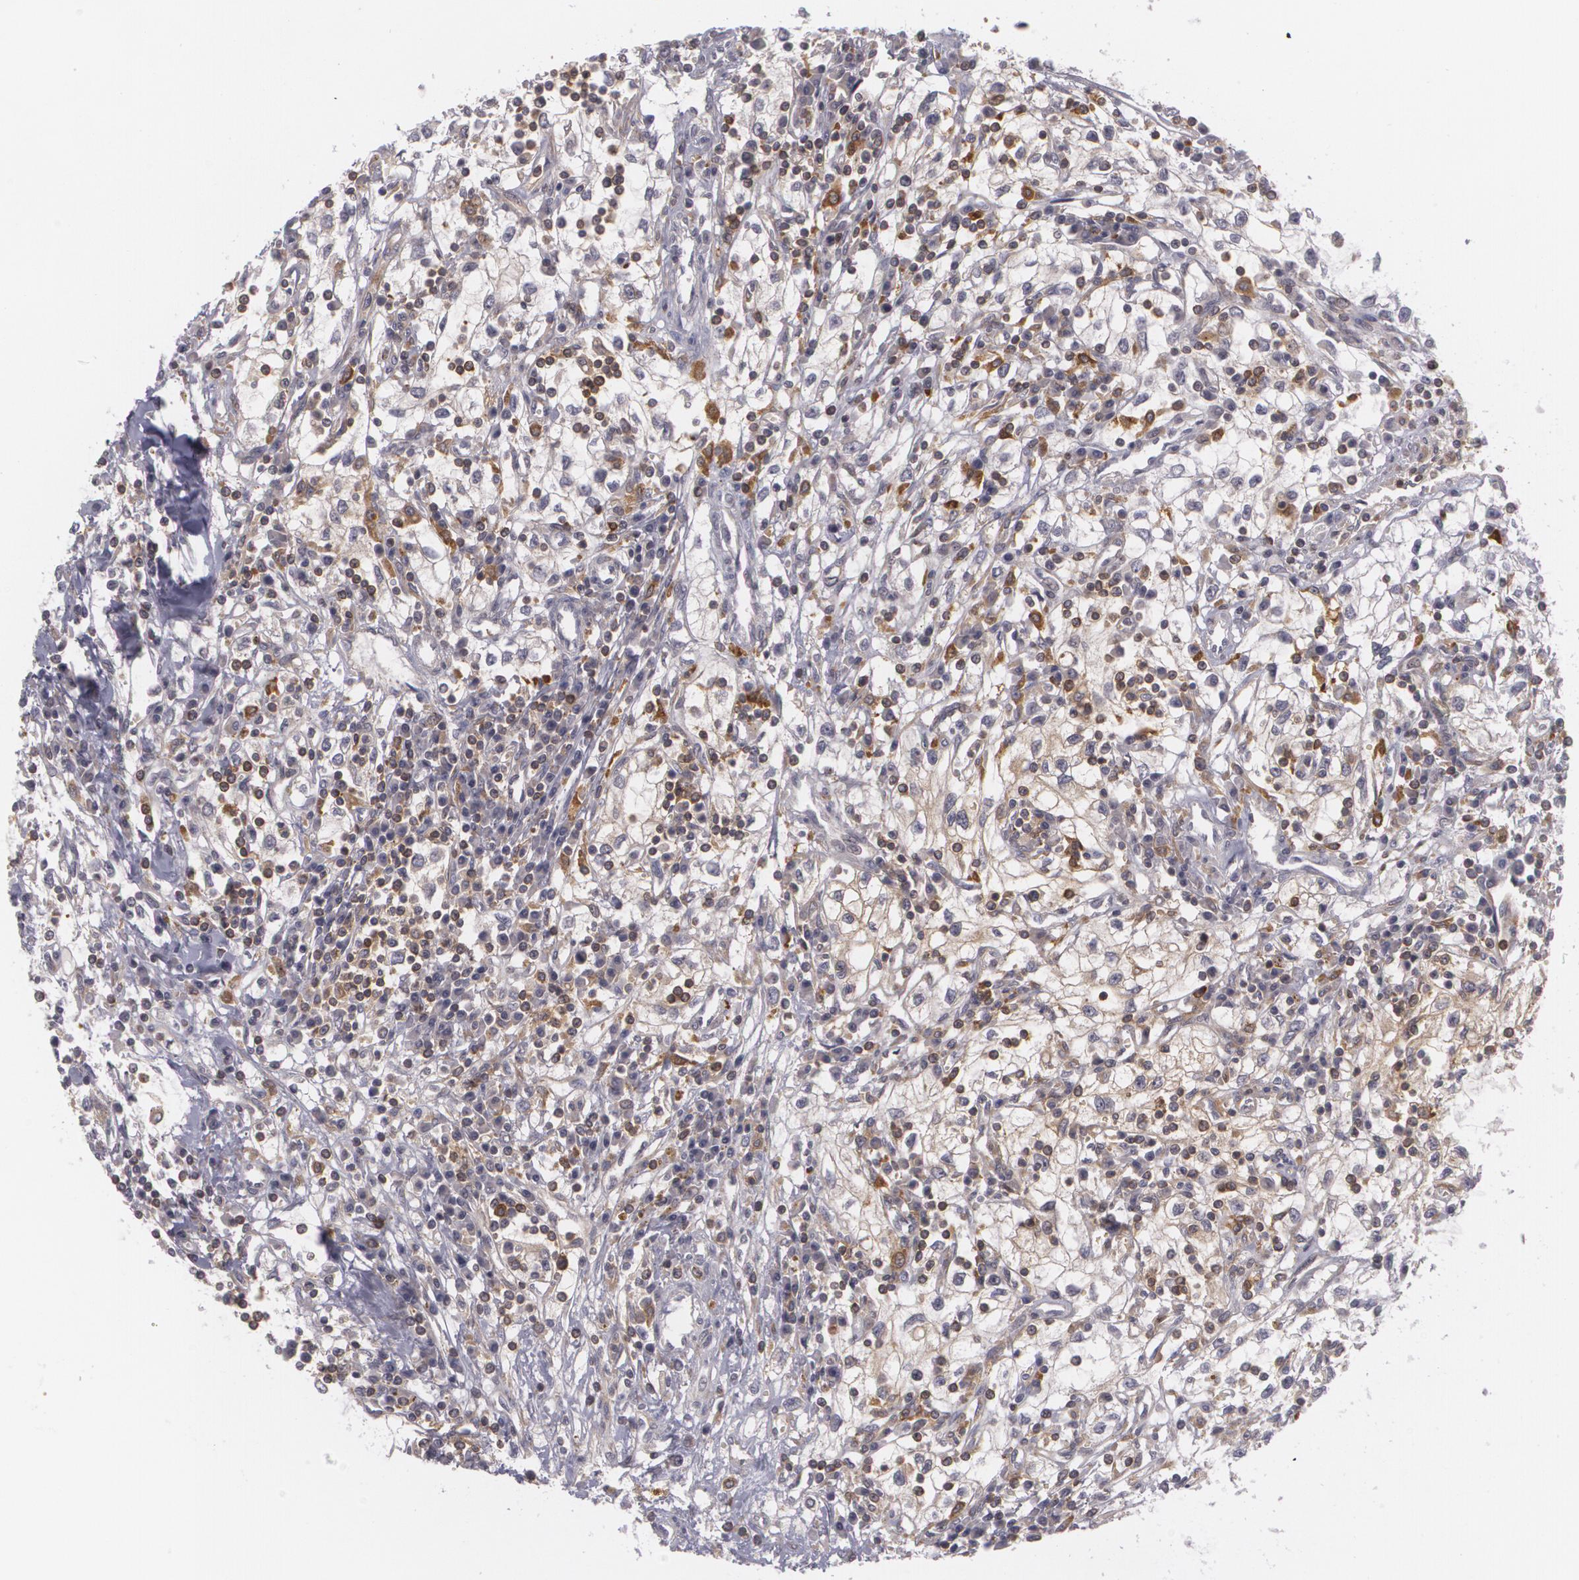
{"staining": {"intensity": "moderate", "quantity": "<25%", "location": "cytoplasmic/membranous"}, "tissue": "renal cancer", "cell_type": "Tumor cells", "image_type": "cancer", "snomed": [{"axis": "morphology", "description": "Adenocarcinoma, NOS"}, {"axis": "topography", "description": "Kidney"}], "caption": "A micrograph showing moderate cytoplasmic/membranous staining in approximately <25% of tumor cells in renal cancer, as visualized by brown immunohistochemical staining.", "gene": "BIN1", "patient": {"sex": "male", "age": 82}}